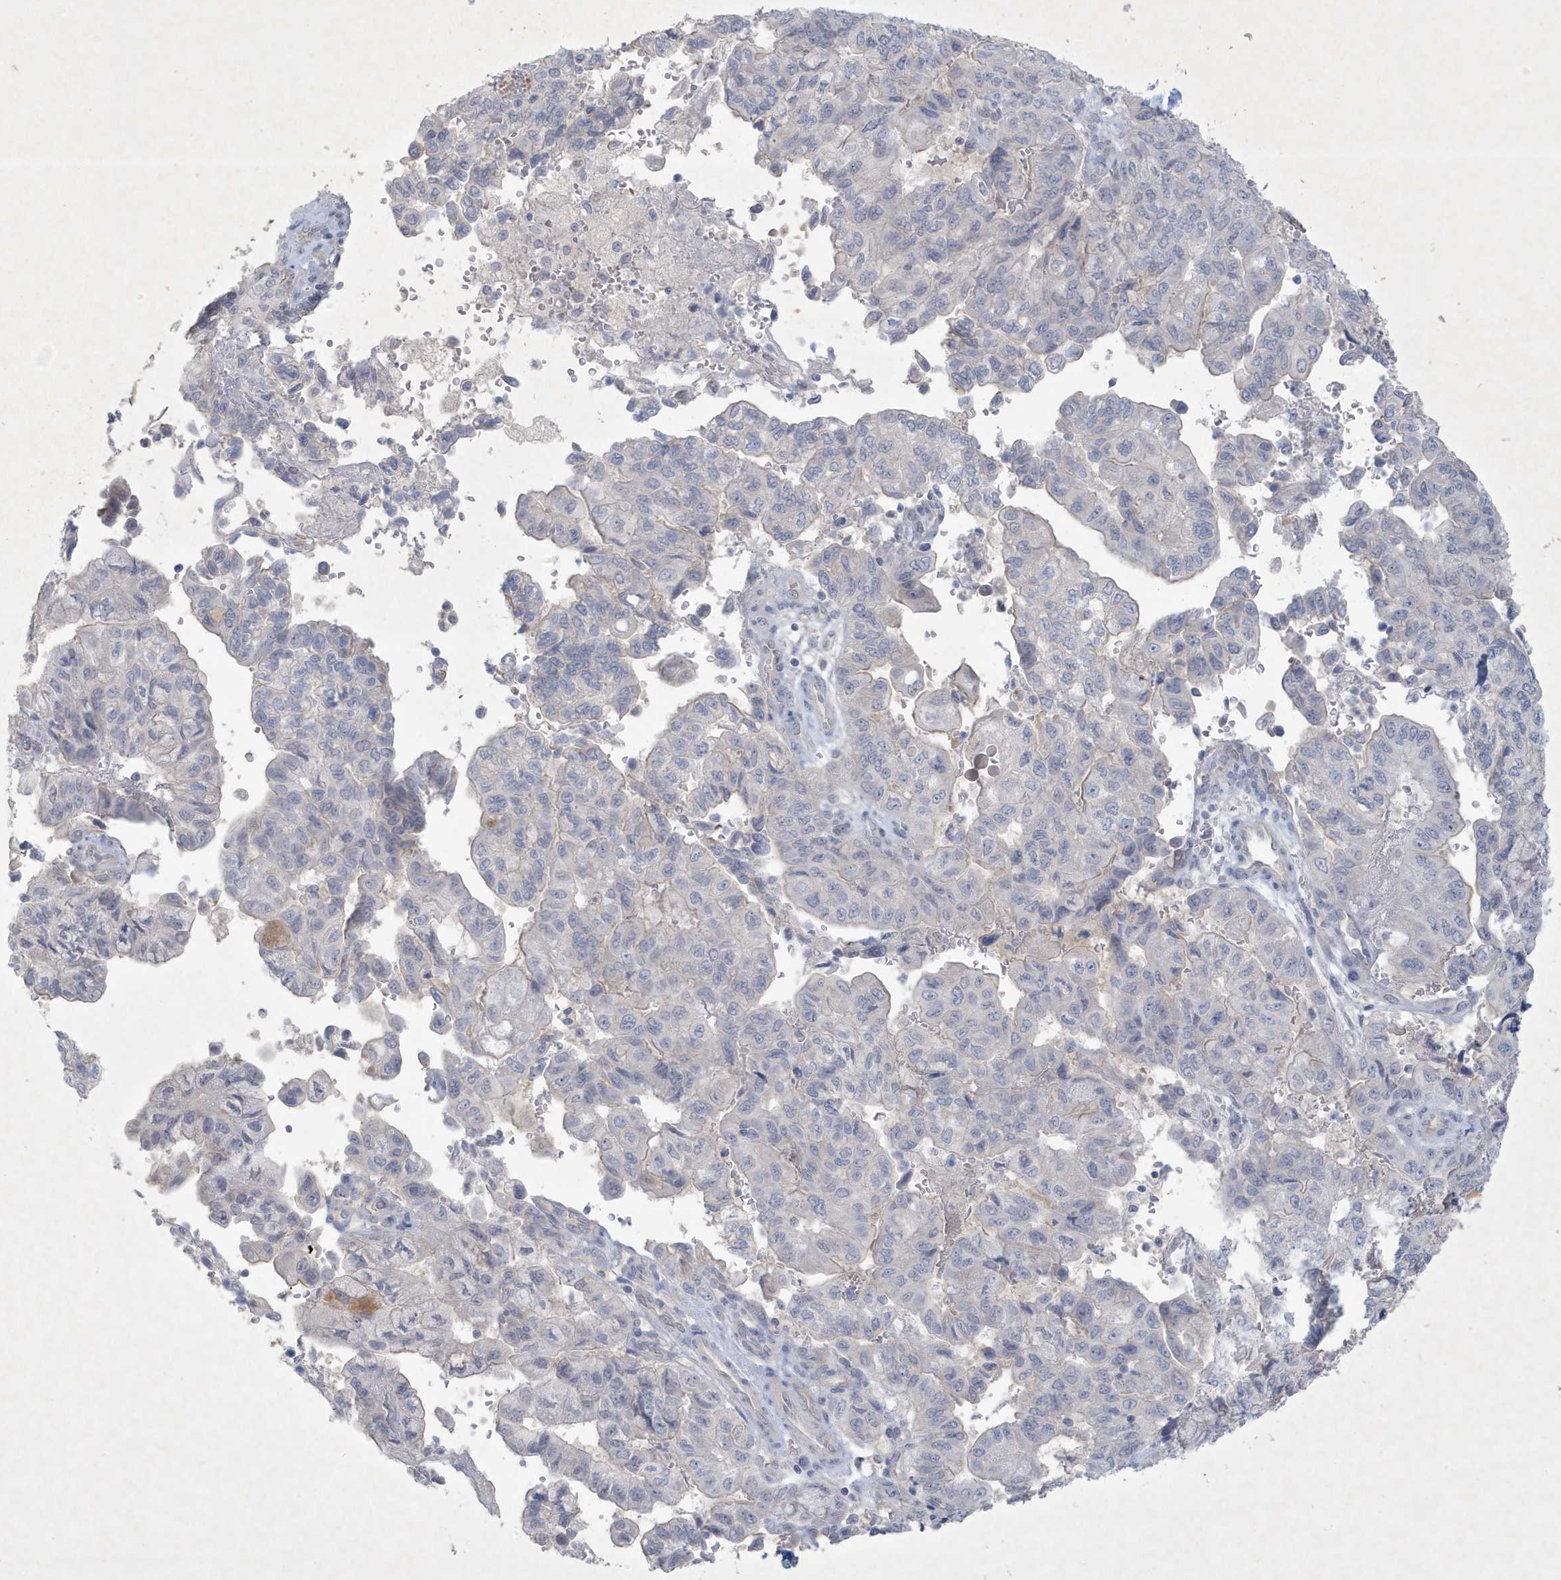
{"staining": {"intensity": "negative", "quantity": "none", "location": "none"}, "tissue": "pancreatic cancer", "cell_type": "Tumor cells", "image_type": "cancer", "snomed": [{"axis": "morphology", "description": "Adenocarcinoma, NOS"}, {"axis": "topography", "description": "Pancreas"}], "caption": "Pancreatic cancer (adenocarcinoma) was stained to show a protein in brown. There is no significant positivity in tumor cells.", "gene": "CCDC24", "patient": {"sex": "male", "age": 51}}